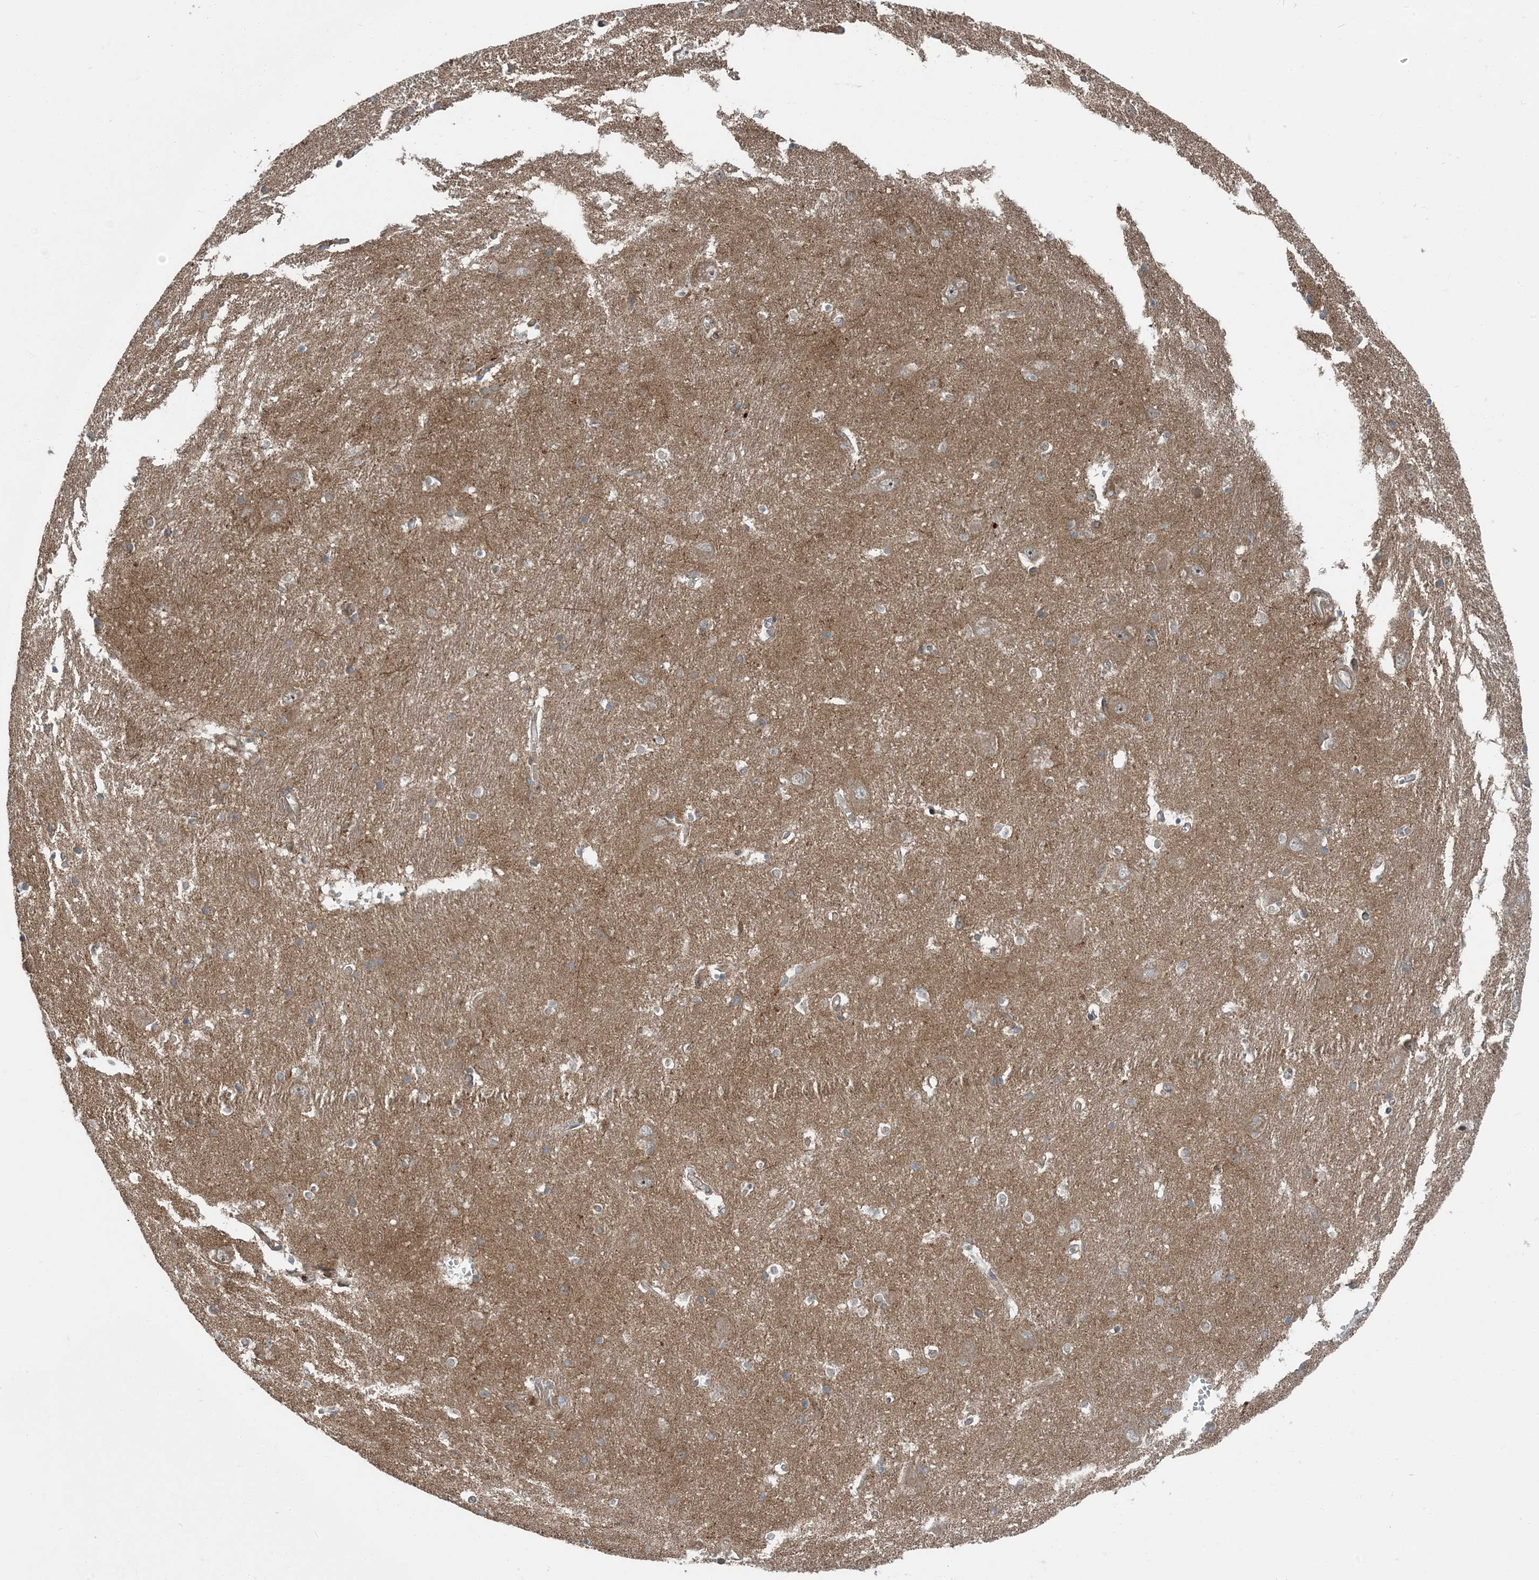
{"staining": {"intensity": "negative", "quantity": "none", "location": "none"}, "tissue": "caudate", "cell_type": "Glial cells", "image_type": "normal", "snomed": [{"axis": "morphology", "description": "Normal tissue, NOS"}, {"axis": "topography", "description": "Lateral ventricle wall"}], "caption": "High power microscopy micrograph of an IHC photomicrograph of unremarkable caudate, revealing no significant positivity in glial cells. (Brightfield microscopy of DAB (3,3'-diaminobenzidine) immunohistochemistry at high magnification).", "gene": "EDEM2", "patient": {"sex": "male", "age": 37}}